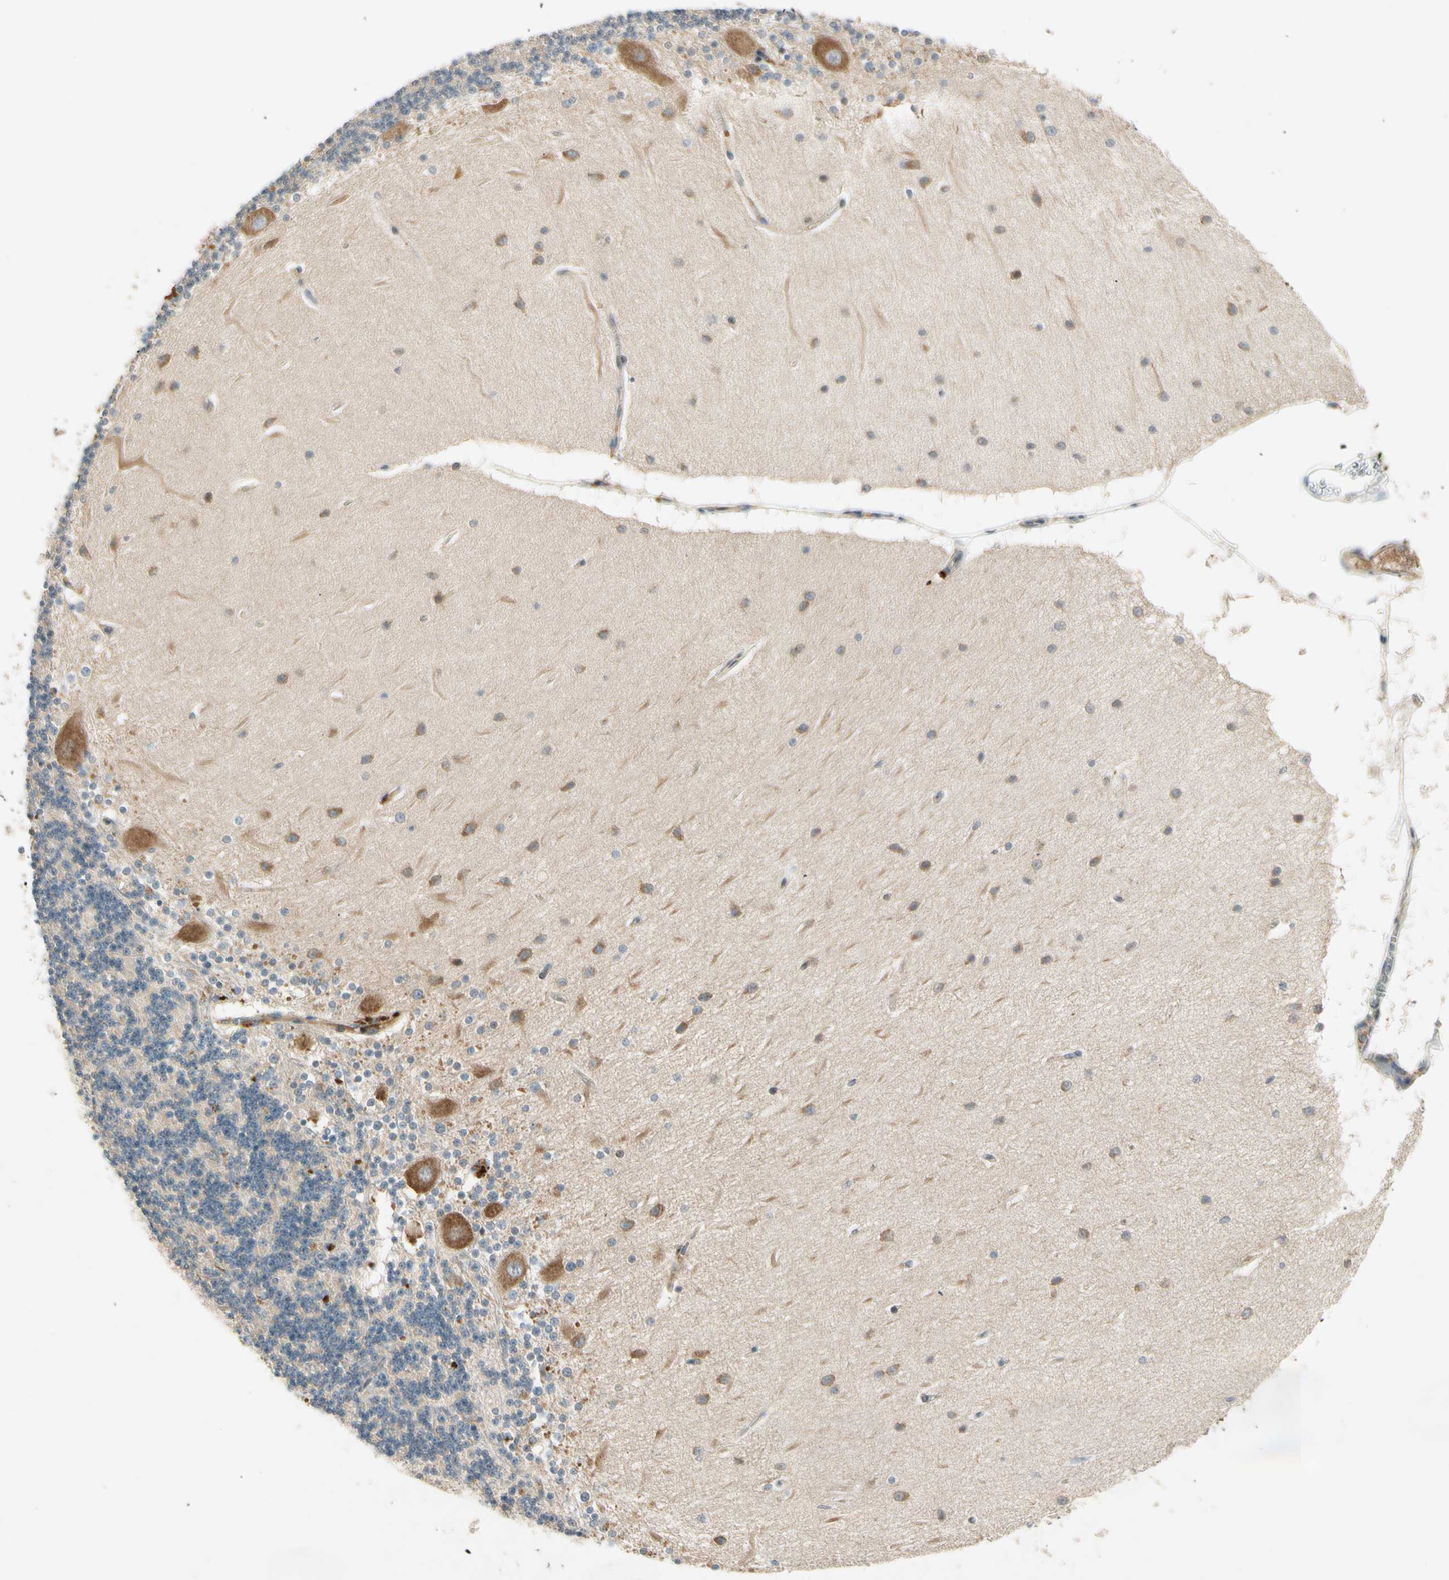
{"staining": {"intensity": "weak", "quantity": "25%-75%", "location": "cytoplasmic/membranous"}, "tissue": "cerebellum", "cell_type": "Cells in granular layer", "image_type": "normal", "snomed": [{"axis": "morphology", "description": "Normal tissue, NOS"}, {"axis": "topography", "description": "Cerebellum"}], "caption": "Protein staining of benign cerebellum reveals weak cytoplasmic/membranous expression in about 25%-75% of cells in granular layer.", "gene": "ICAM5", "patient": {"sex": "female", "age": 54}}